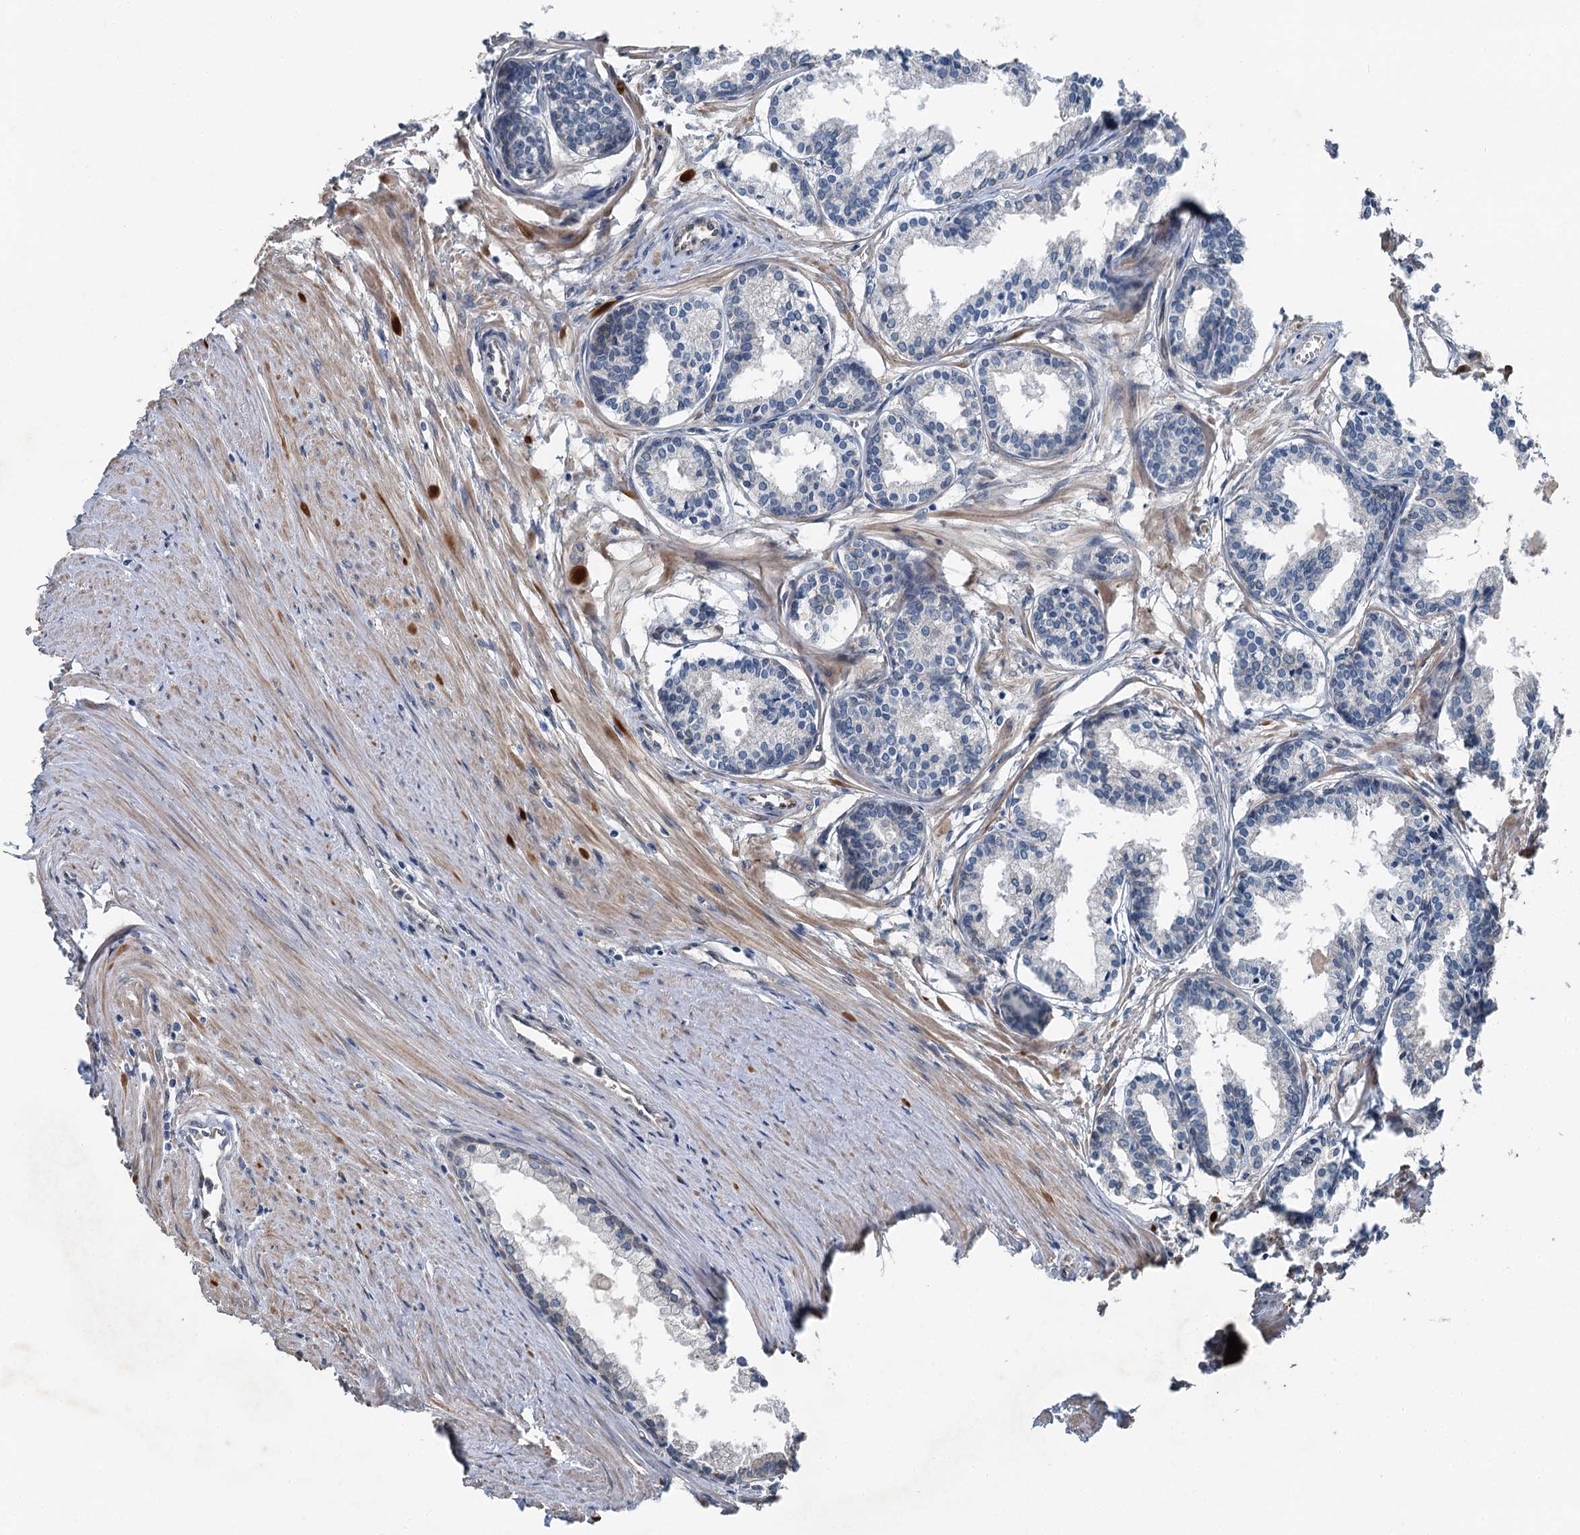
{"staining": {"intensity": "negative", "quantity": "none", "location": "none"}, "tissue": "prostate cancer", "cell_type": "Tumor cells", "image_type": "cancer", "snomed": [{"axis": "morphology", "description": "Adenocarcinoma, High grade"}, {"axis": "topography", "description": "Prostate"}], "caption": "Immunohistochemical staining of adenocarcinoma (high-grade) (prostate) reveals no significant expression in tumor cells. (IHC, brightfield microscopy, high magnification).", "gene": "C6orf120", "patient": {"sex": "male", "age": 68}}